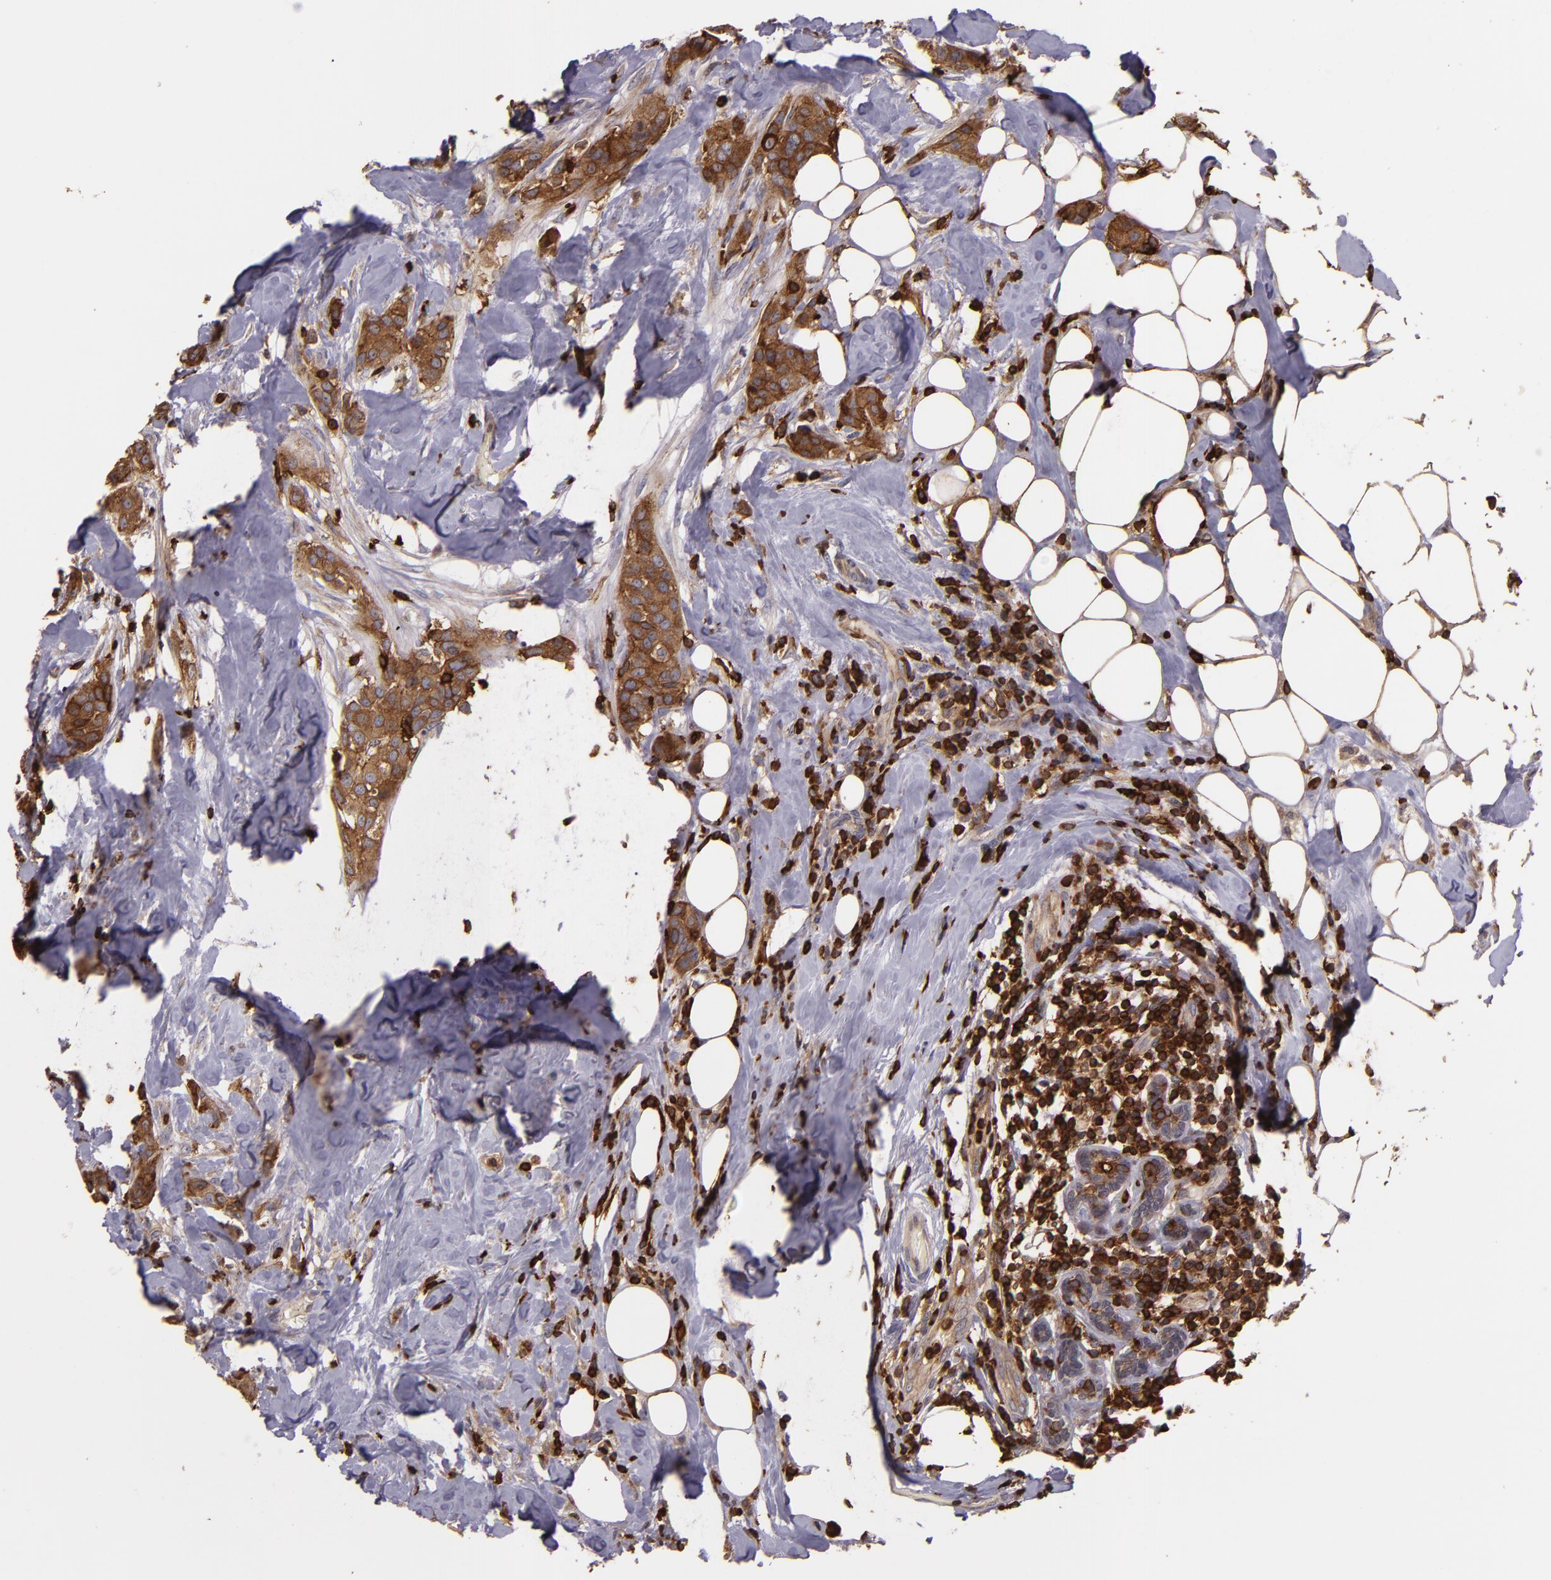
{"staining": {"intensity": "strong", "quantity": ">75%", "location": "cytoplasmic/membranous"}, "tissue": "breast cancer", "cell_type": "Tumor cells", "image_type": "cancer", "snomed": [{"axis": "morphology", "description": "Duct carcinoma"}, {"axis": "topography", "description": "Breast"}], "caption": "Intraductal carcinoma (breast) stained for a protein demonstrates strong cytoplasmic/membranous positivity in tumor cells. The protein is shown in brown color, while the nuclei are stained blue.", "gene": "SLC9A3R1", "patient": {"sex": "female", "age": 45}}